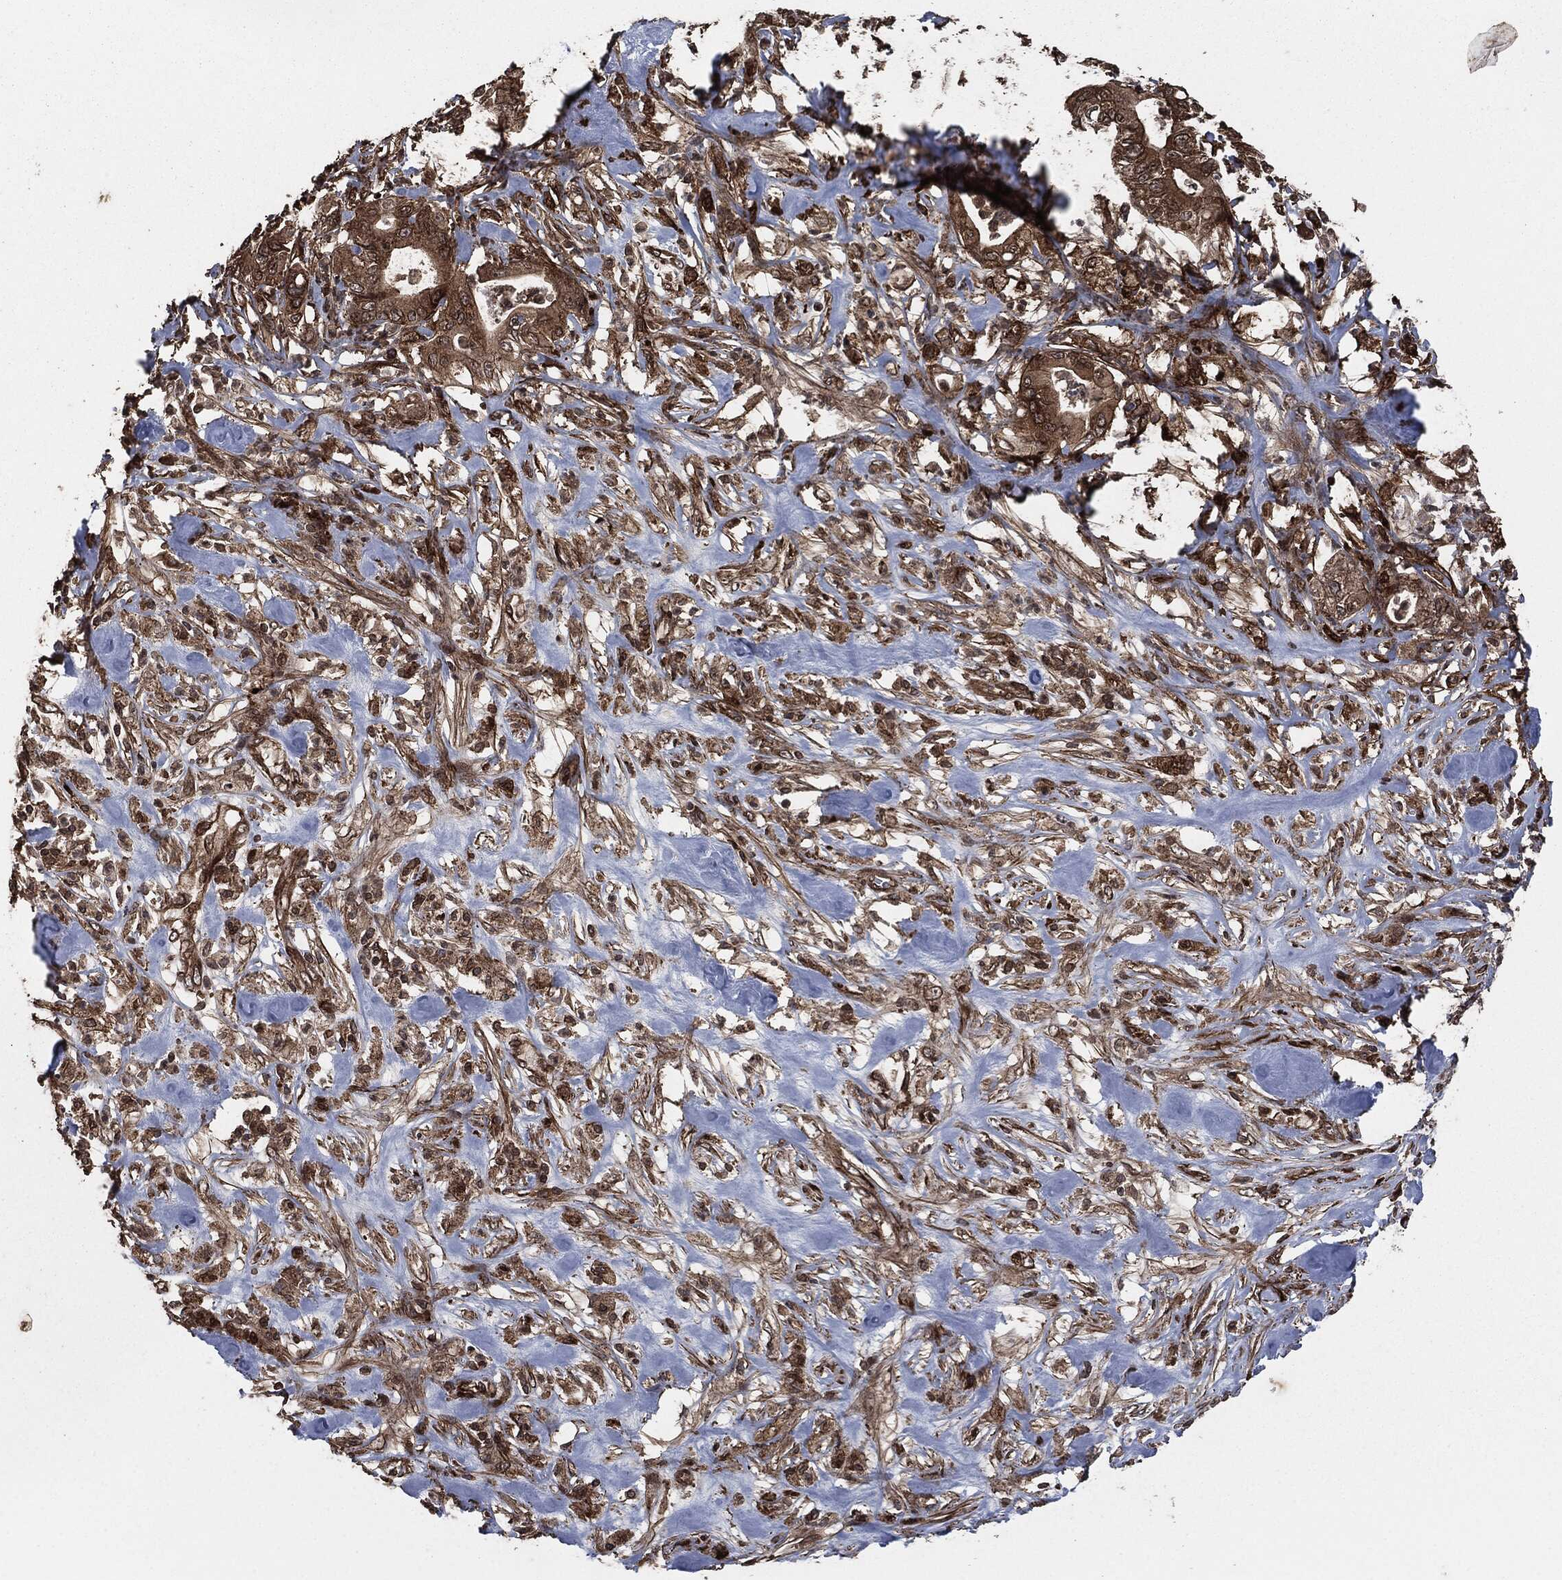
{"staining": {"intensity": "strong", "quantity": ">75%", "location": "cytoplasmic/membranous"}, "tissue": "pancreatic cancer", "cell_type": "Tumor cells", "image_type": "cancer", "snomed": [{"axis": "morphology", "description": "Adenocarcinoma, NOS"}, {"axis": "topography", "description": "Pancreas"}], "caption": "This image demonstrates pancreatic cancer (adenocarcinoma) stained with immunohistochemistry (IHC) to label a protein in brown. The cytoplasmic/membranous of tumor cells show strong positivity for the protein. Nuclei are counter-stained blue.", "gene": "IFIT1", "patient": {"sex": "male", "age": 71}}